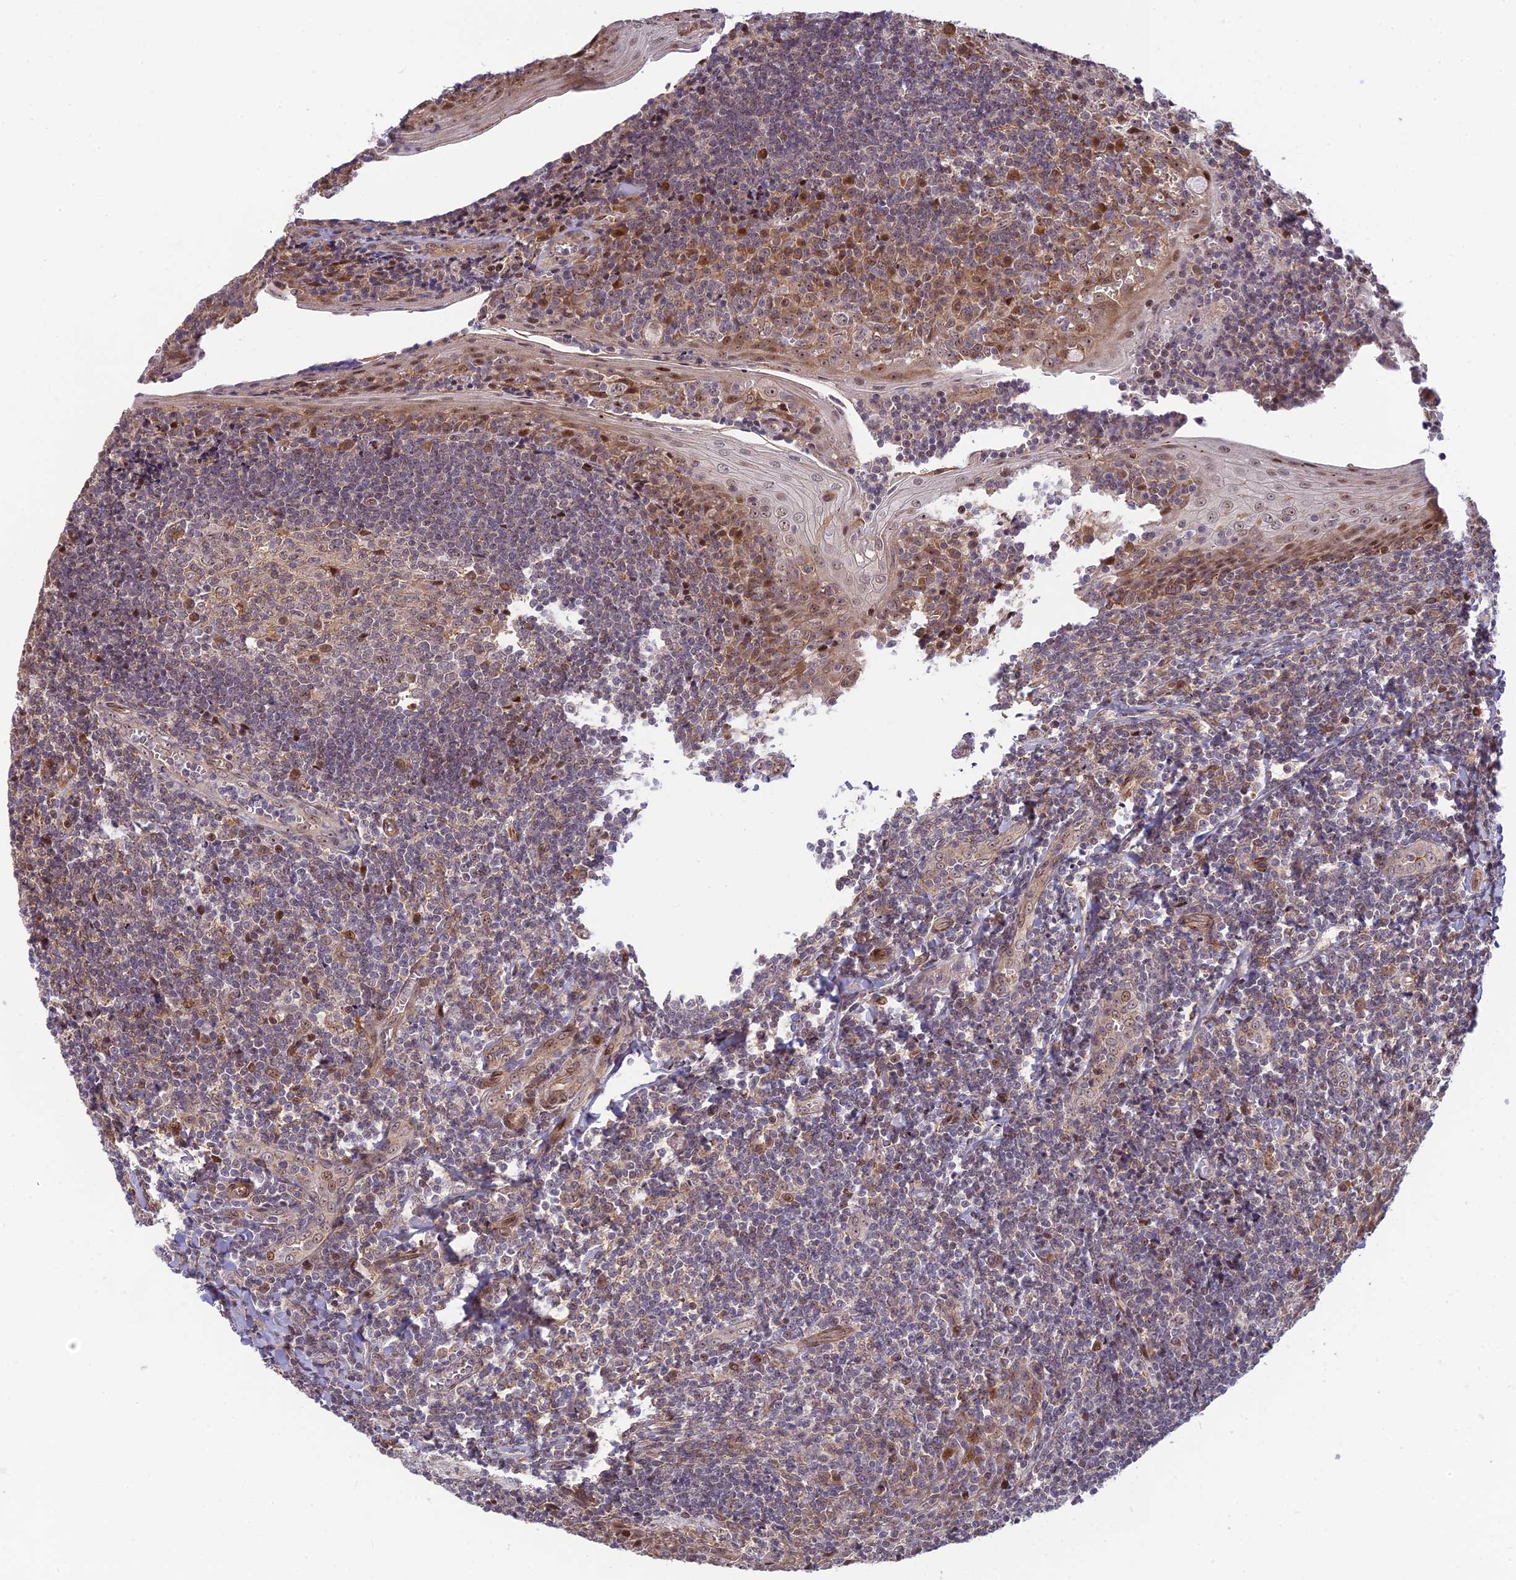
{"staining": {"intensity": "moderate", "quantity": "25%-75%", "location": "cytoplasmic/membranous,nuclear"}, "tissue": "tonsil", "cell_type": "Germinal center cells", "image_type": "normal", "snomed": [{"axis": "morphology", "description": "Normal tissue, NOS"}, {"axis": "topography", "description": "Tonsil"}], "caption": "A brown stain labels moderate cytoplasmic/membranous,nuclear staining of a protein in germinal center cells of unremarkable tonsil. (IHC, brightfield microscopy, high magnification).", "gene": "UFSP2", "patient": {"sex": "male", "age": 27}}